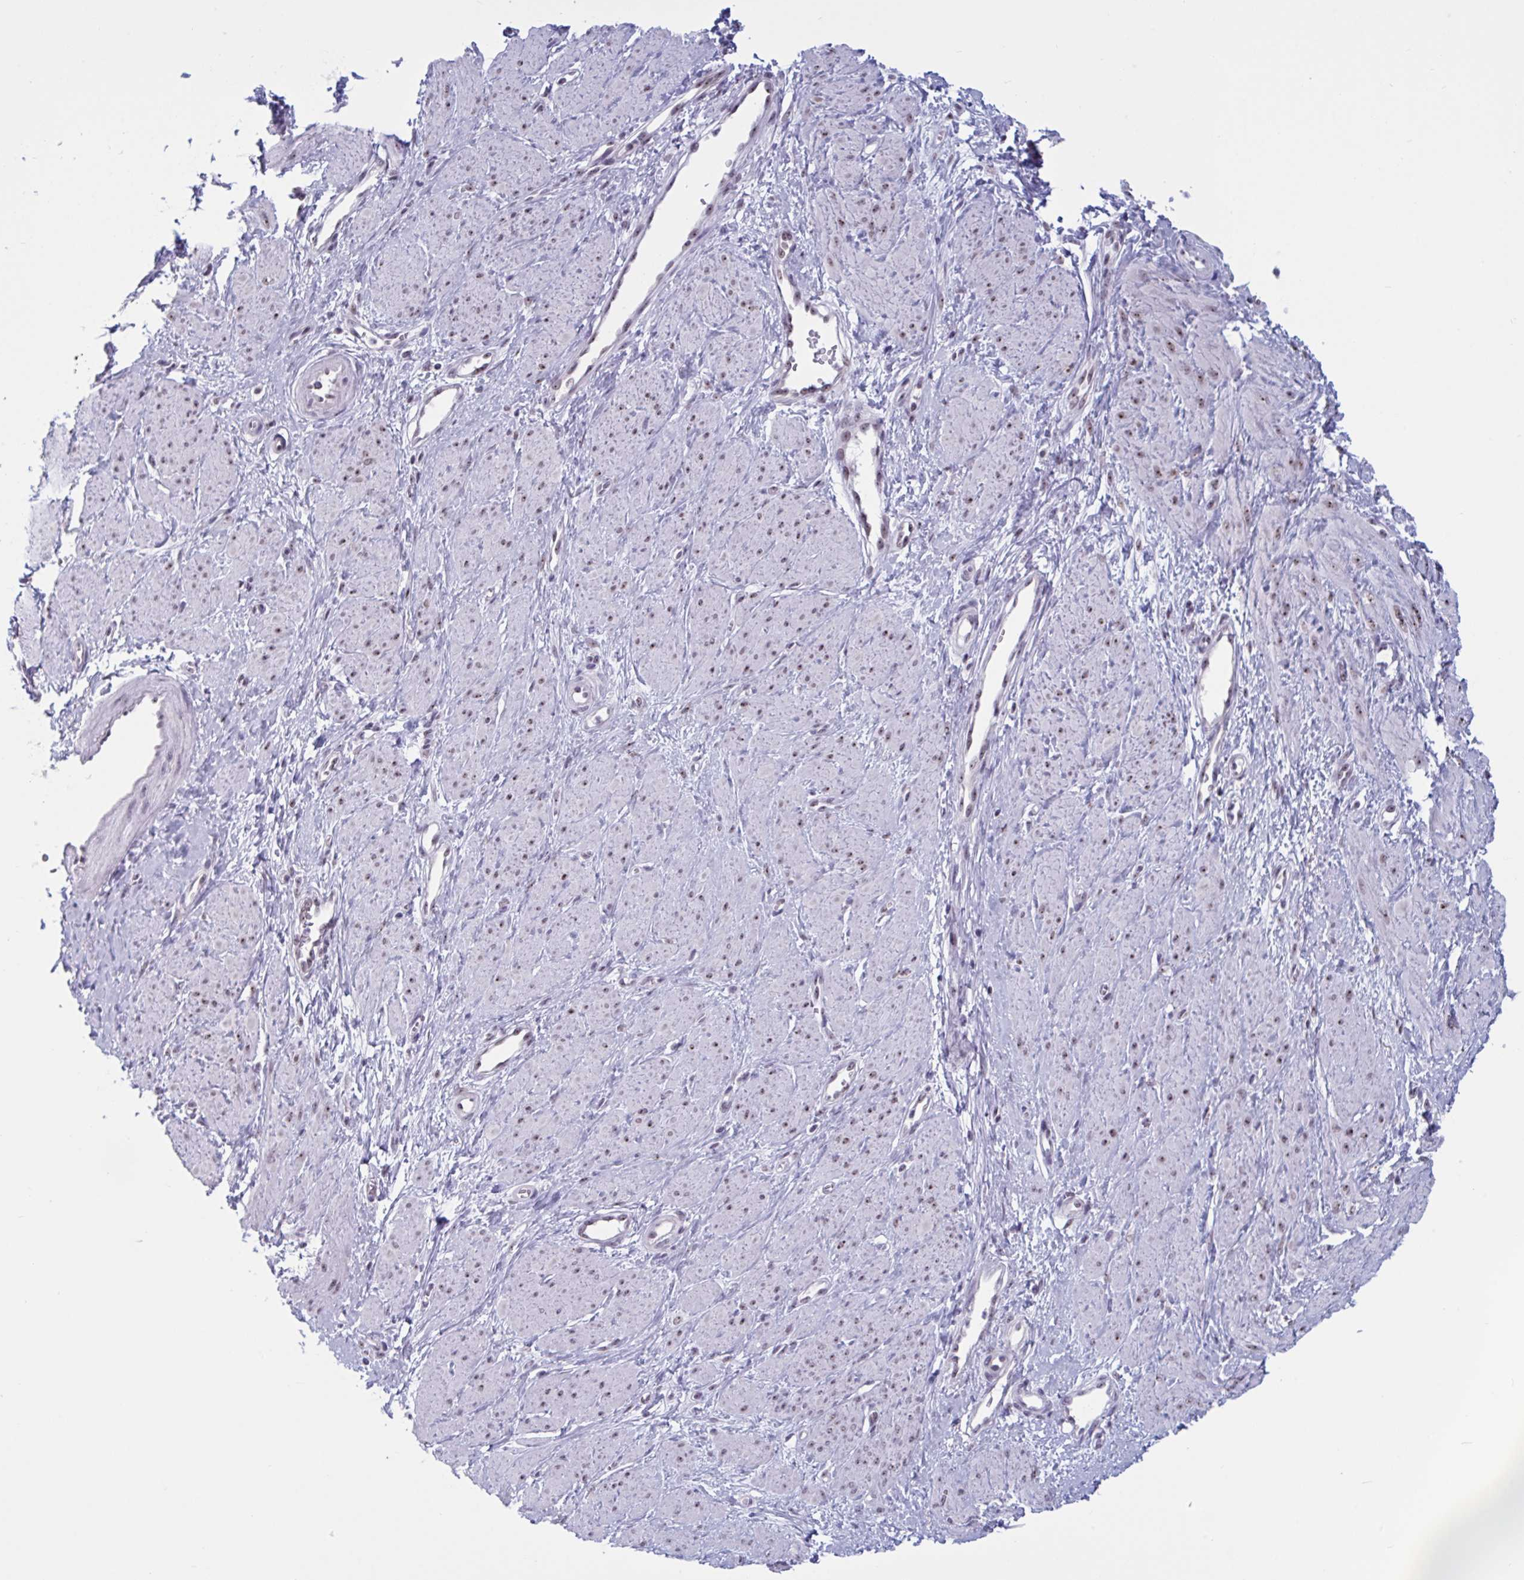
{"staining": {"intensity": "weak", "quantity": "25%-75%", "location": "nuclear"}, "tissue": "smooth muscle", "cell_type": "Smooth muscle cells", "image_type": "normal", "snomed": [{"axis": "morphology", "description": "Normal tissue, NOS"}, {"axis": "topography", "description": "Smooth muscle"}, {"axis": "topography", "description": "Uterus"}], "caption": "An immunohistochemistry (IHC) image of unremarkable tissue is shown. Protein staining in brown shows weak nuclear positivity in smooth muscle within smooth muscle cells. The protein of interest is shown in brown color, while the nuclei are stained blue.", "gene": "TGM6", "patient": {"sex": "female", "age": 39}}